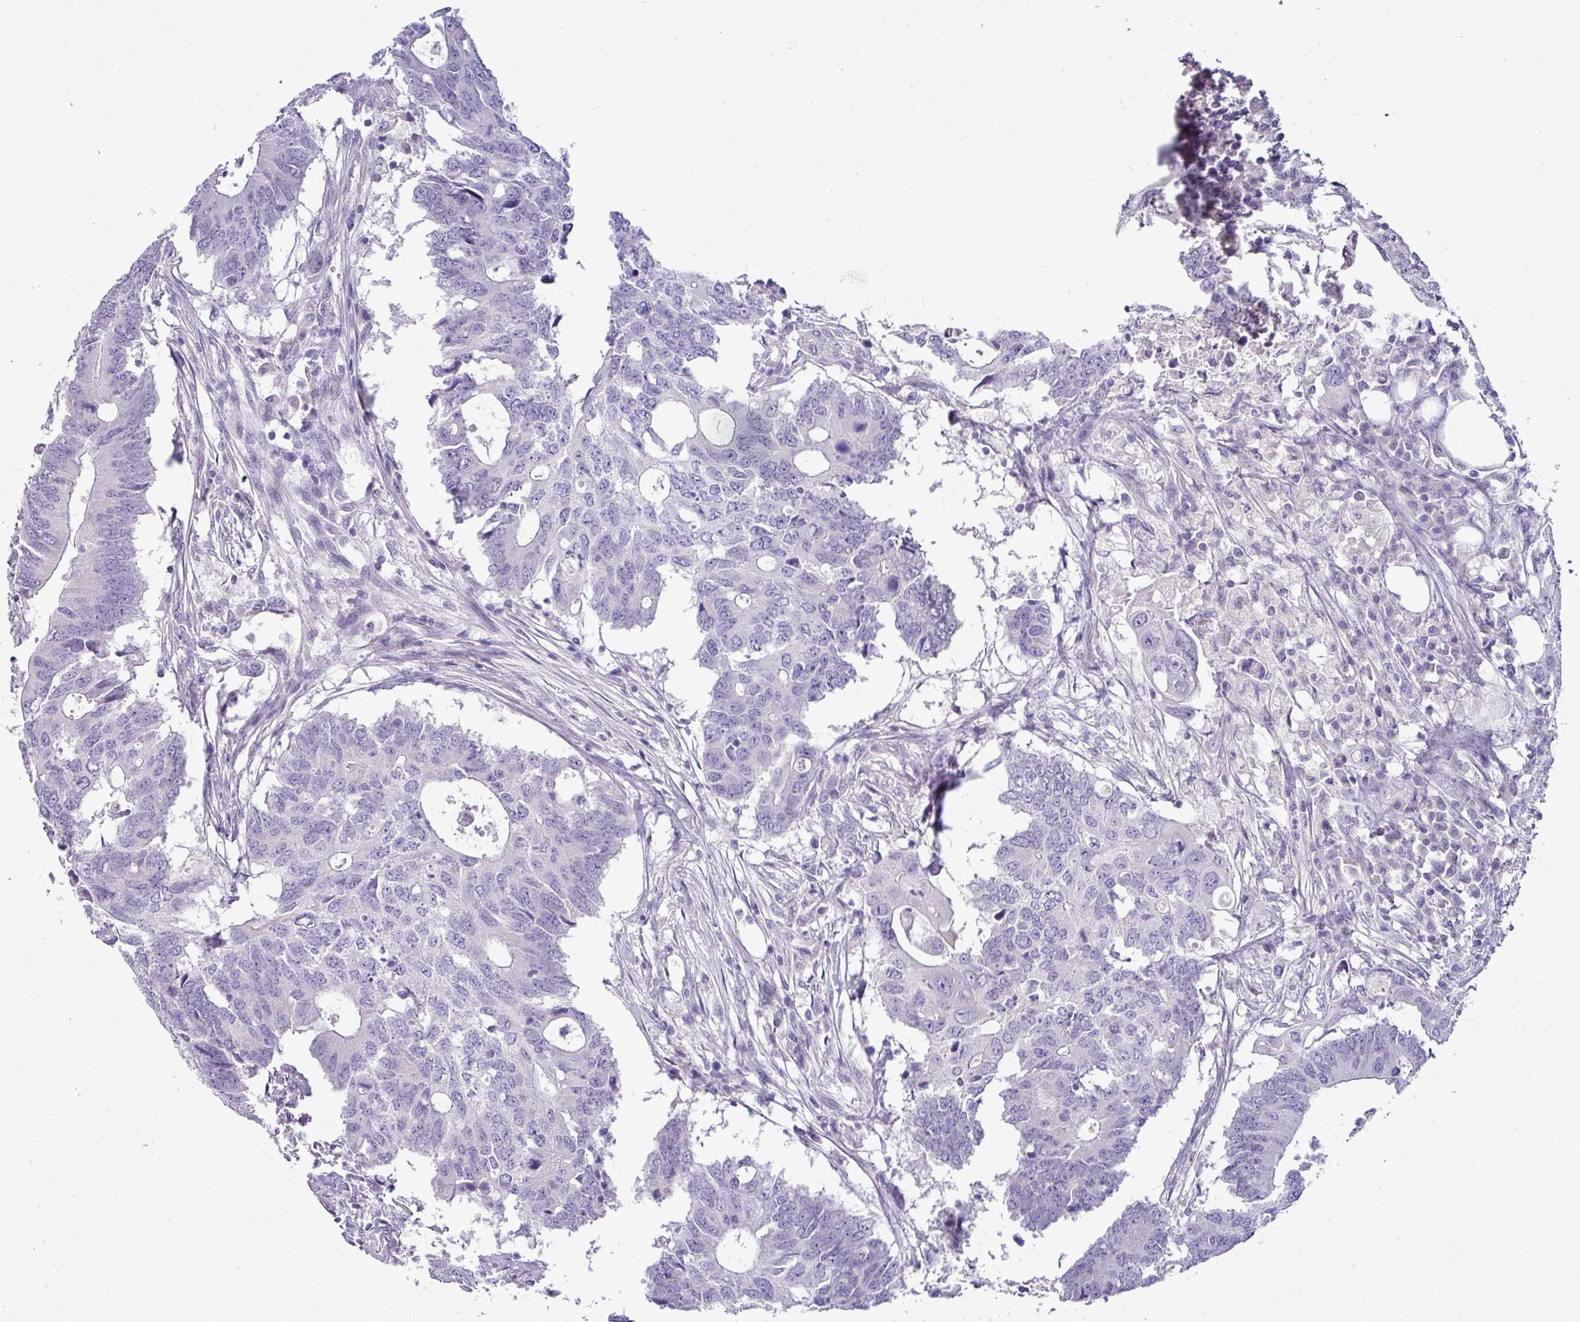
{"staining": {"intensity": "negative", "quantity": "none", "location": "none"}, "tissue": "colorectal cancer", "cell_type": "Tumor cells", "image_type": "cancer", "snomed": [{"axis": "morphology", "description": "Adenocarcinoma, NOS"}, {"axis": "topography", "description": "Colon"}], "caption": "A high-resolution micrograph shows immunohistochemistry (IHC) staining of colorectal cancer, which shows no significant expression in tumor cells.", "gene": "HBEGF", "patient": {"sex": "male", "age": 71}}